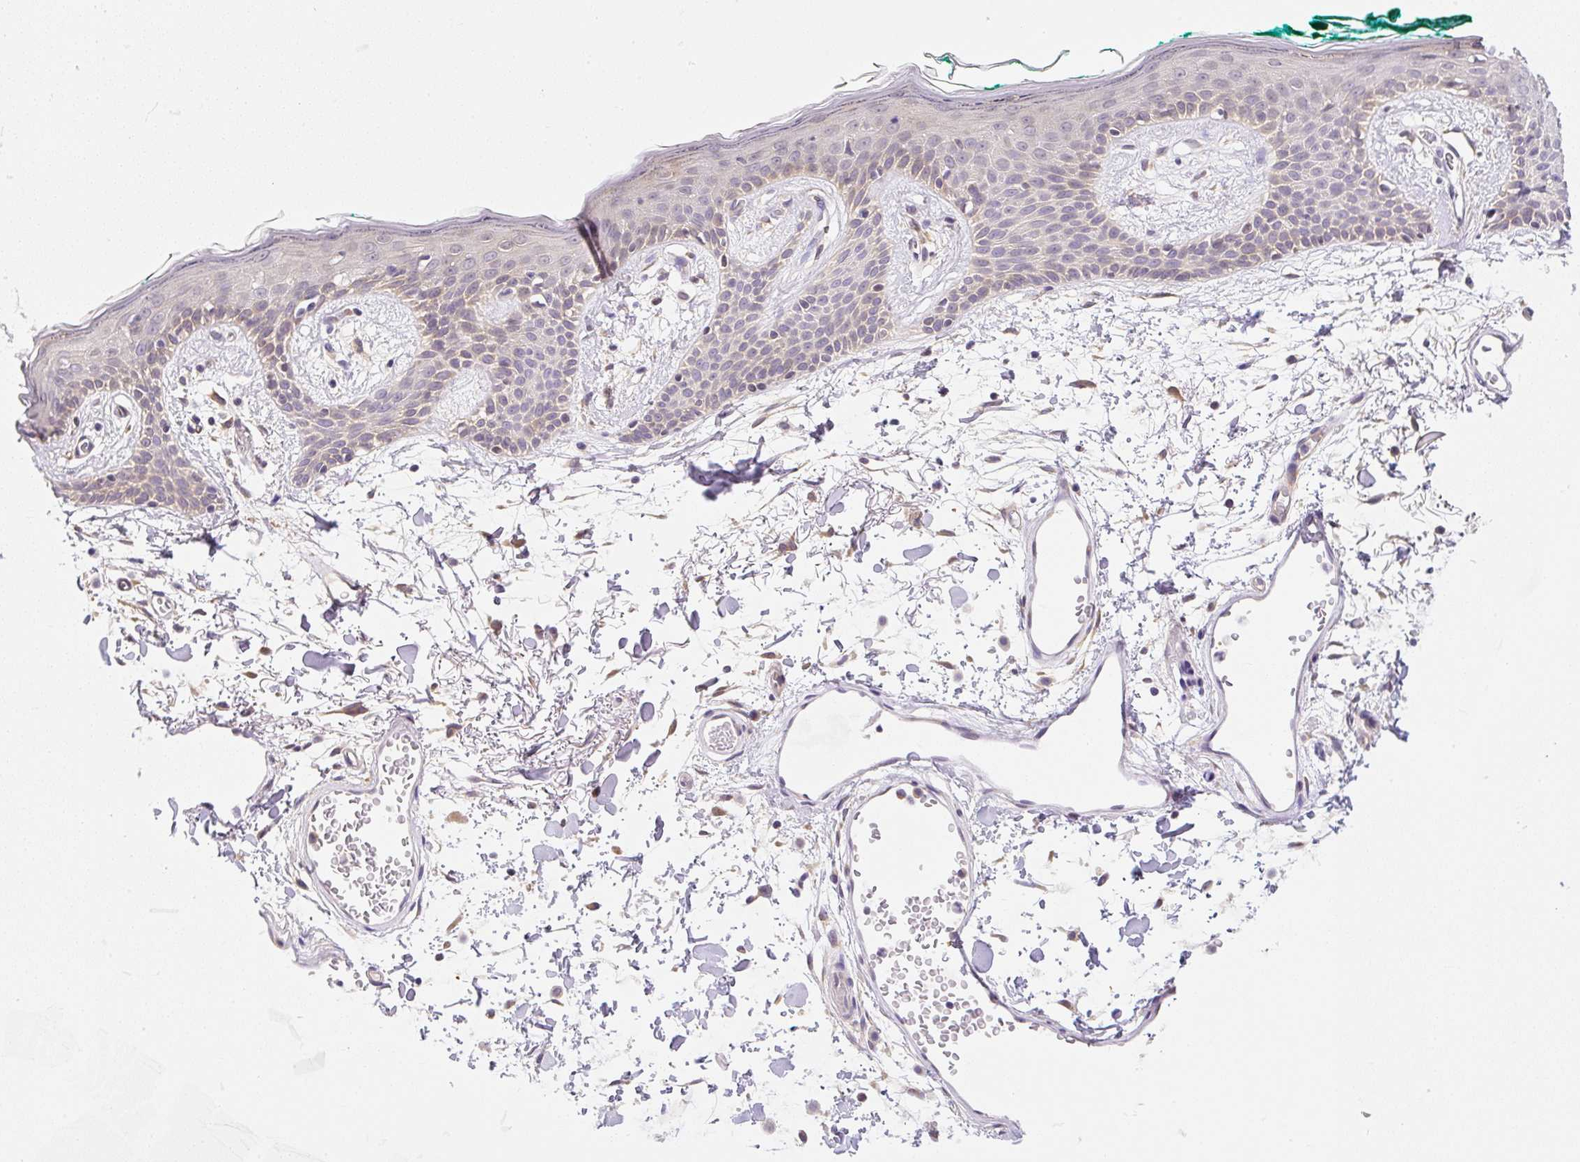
{"staining": {"intensity": "moderate", "quantity": "<25%", "location": "cytoplasmic/membranous"}, "tissue": "skin", "cell_type": "Fibroblasts", "image_type": "normal", "snomed": [{"axis": "morphology", "description": "Normal tissue, NOS"}, {"axis": "topography", "description": "Skin"}], "caption": "Approximately <25% of fibroblasts in unremarkable human skin show moderate cytoplasmic/membranous protein staining as visualized by brown immunohistochemical staining.", "gene": "PLA2G4A", "patient": {"sex": "male", "age": 79}}